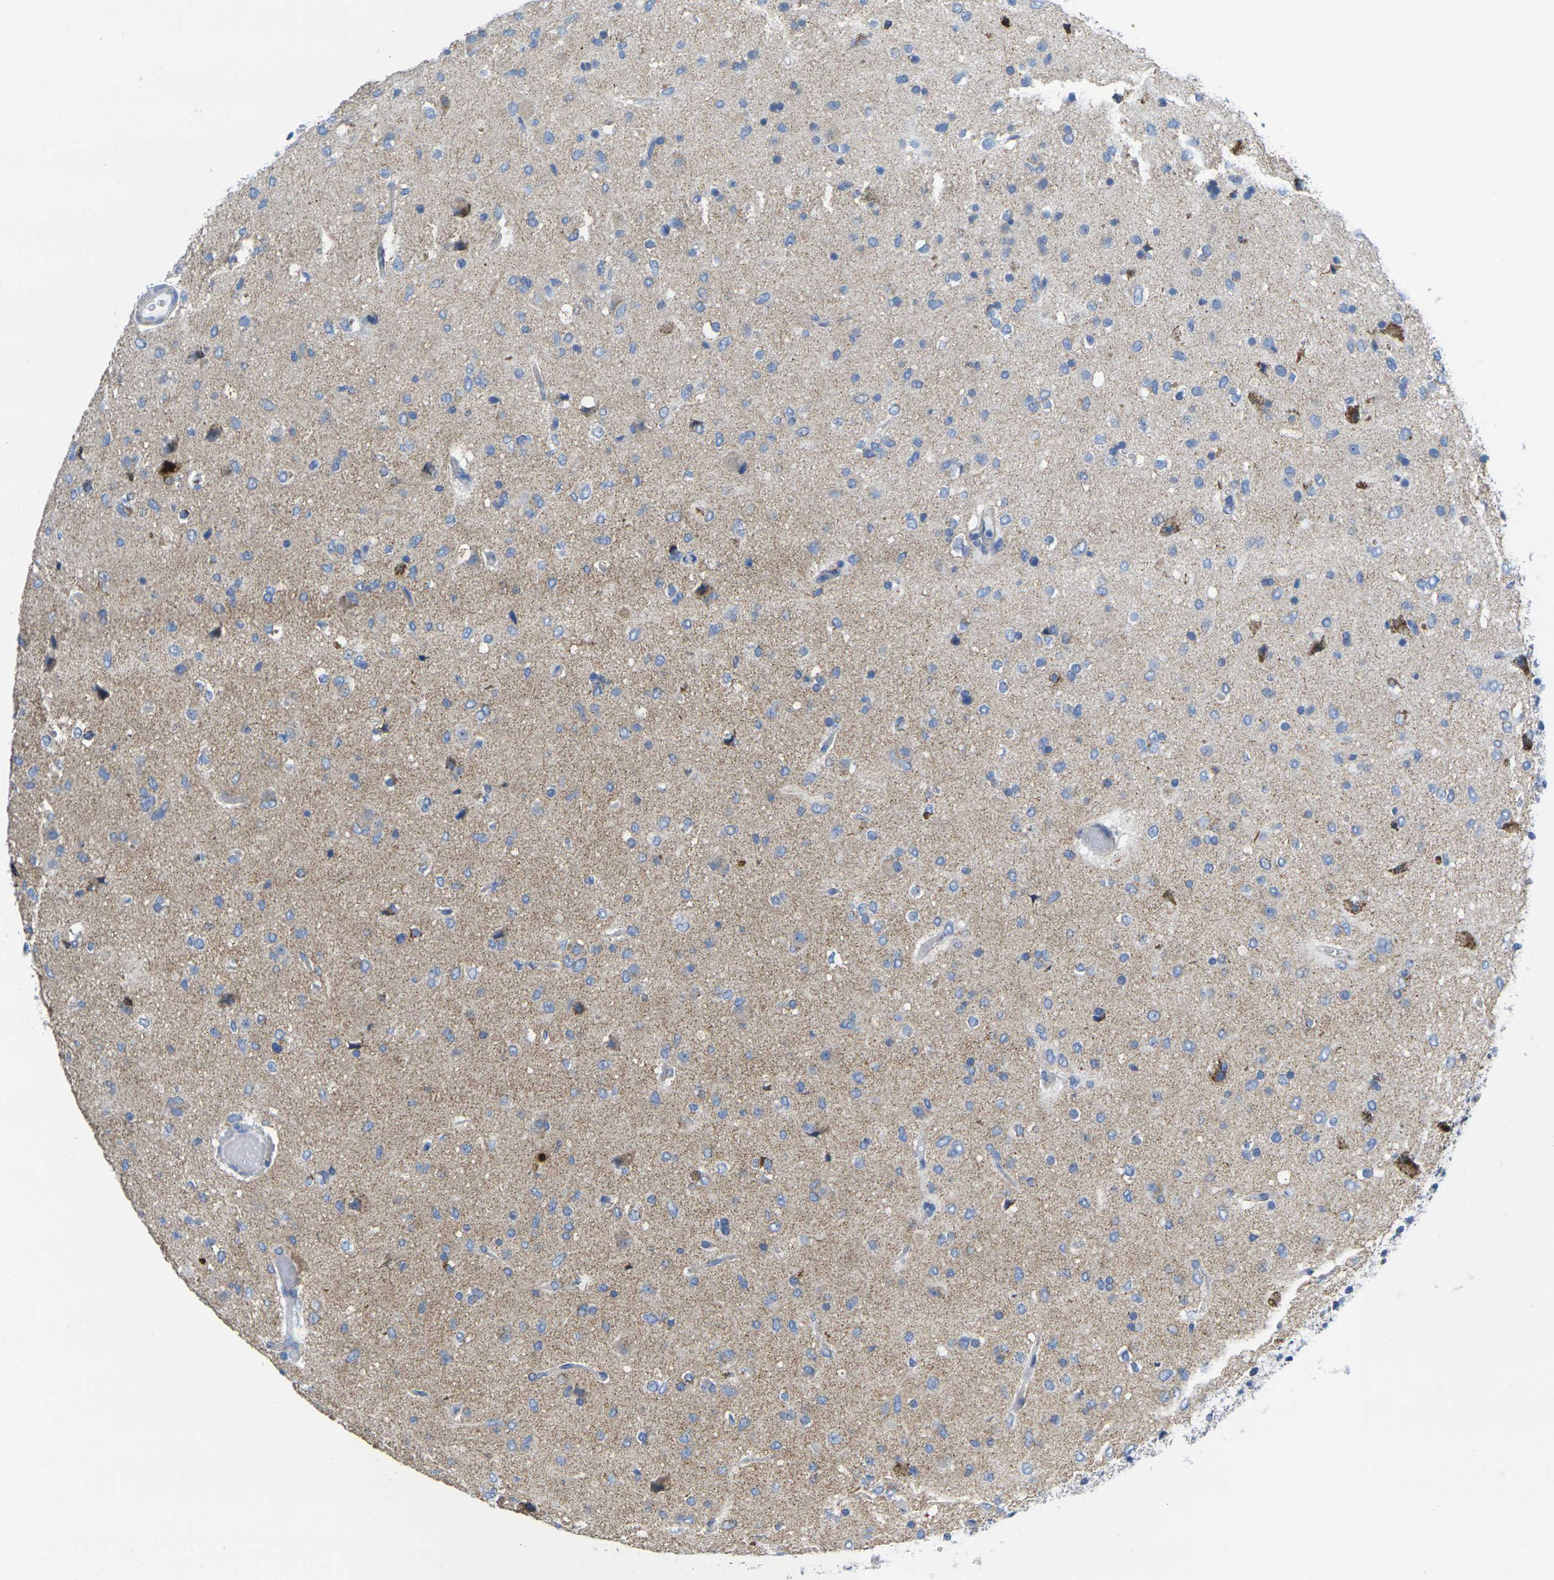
{"staining": {"intensity": "moderate", "quantity": "<25%", "location": "cytoplasmic/membranous"}, "tissue": "glioma", "cell_type": "Tumor cells", "image_type": "cancer", "snomed": [{"axis": "morphology", "description": "Glioma, malignant, Low grade"}, {"axis": "topography", "description": "Brain"}], "caption": "High-power microscopy captured an immunohistochemistry histopathology image of low-grade glioma (malignant), revealing moderate cytoplasmic/membranous staining in about <25% of tumor cells. Nuclei are stained in blue.", "gene": "TMEM204", "patient": {"sex": "male", "age": 77}}